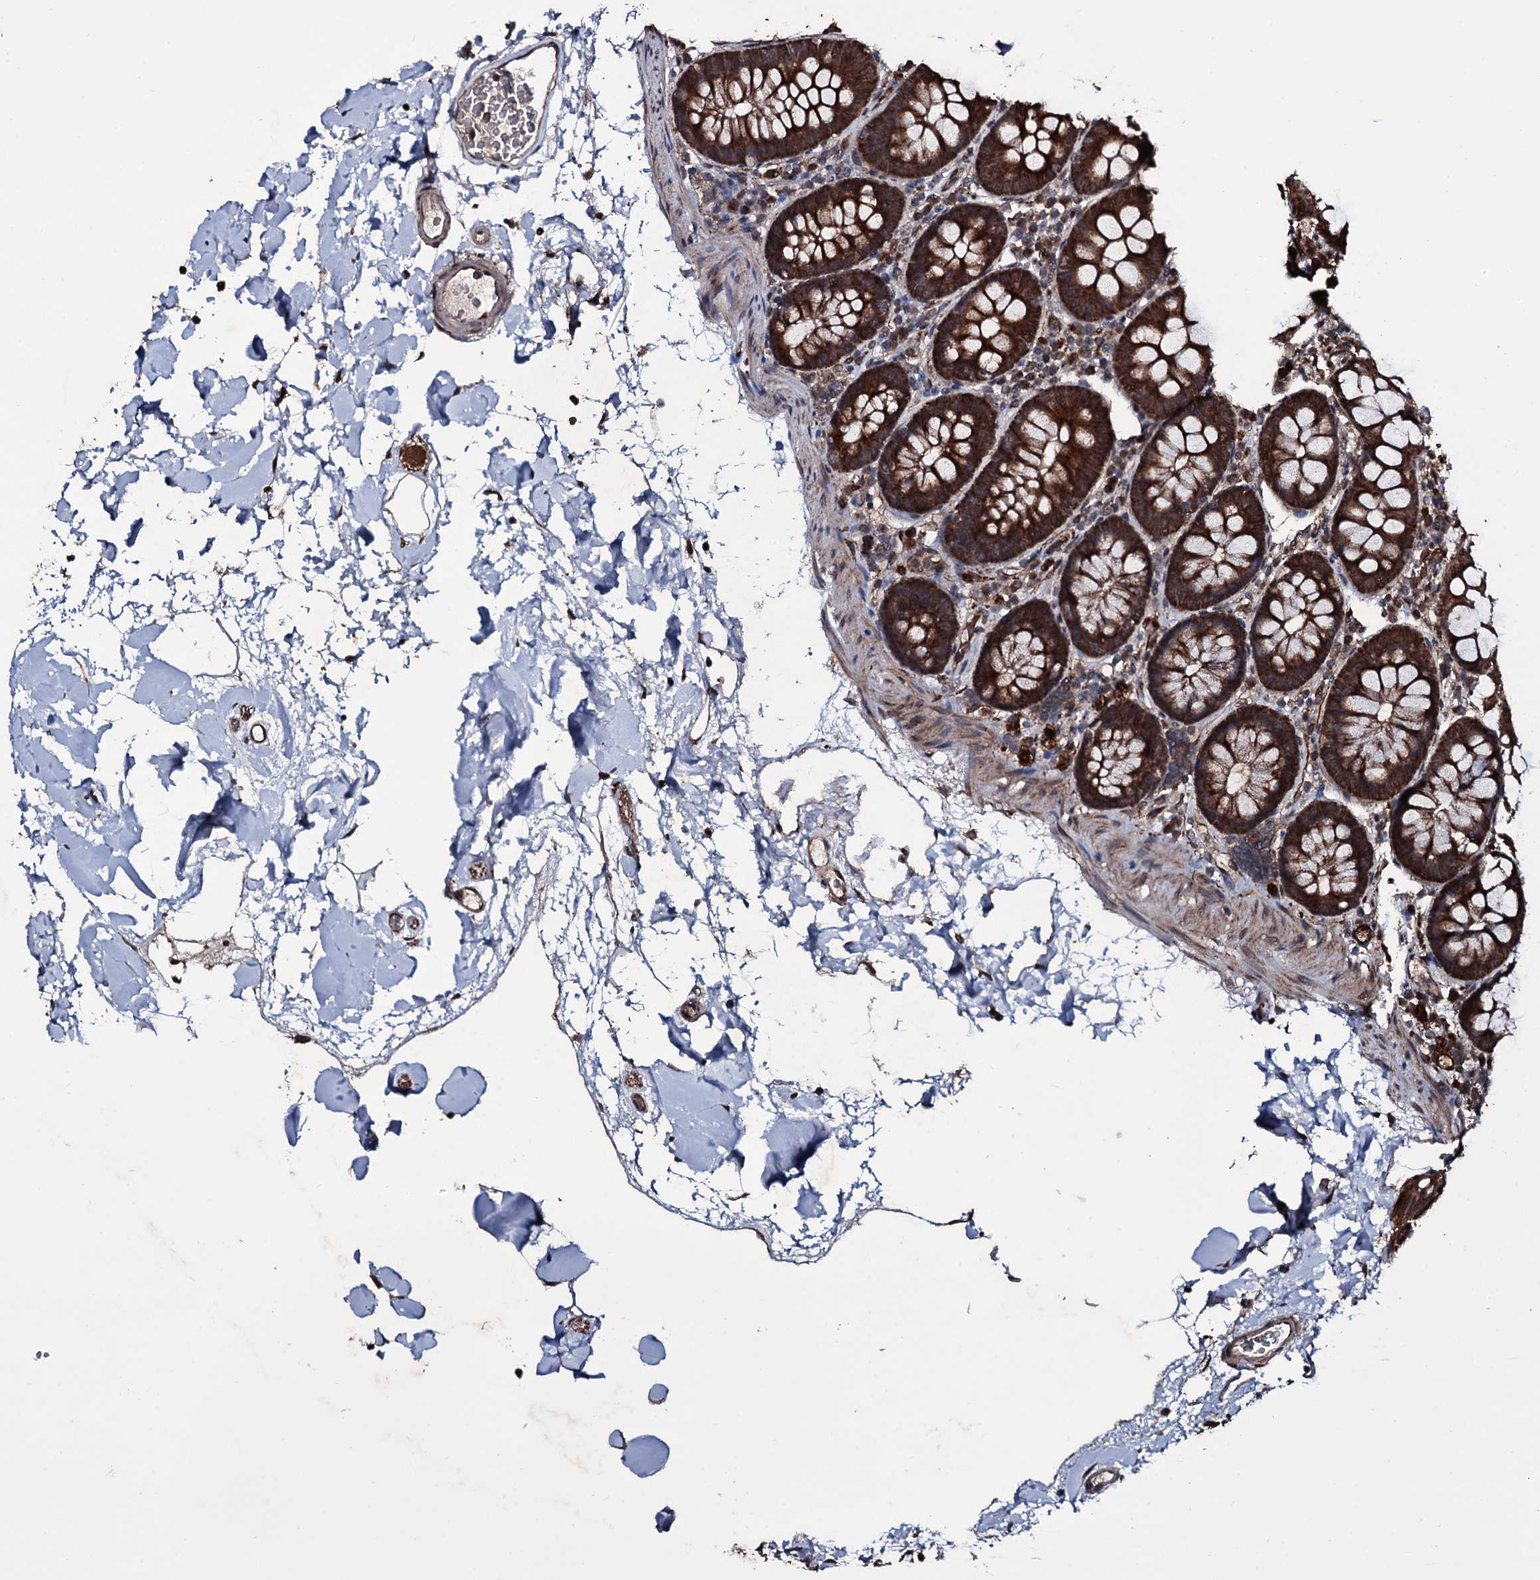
{"staining": {"intensity": "strong", "quantity": ">75%", "location": "cytoplasmic/membranous"}, "tissue": "colon", "cell_type": "Endothelial cells", "image_type": "normal", "snomed": [{"axis": "morphology", "description": "Normal tissue, NOS"}, {"axis": "topography", "description": "Colon"}], "caption": "IHC histopathology image of benign colon stained for a protein (brown), which demonstrates high levels of strong cytoplasmic/membranous staining in about >75% of endothelial cells.", "gene": "MRPS31", "patient": {"sex": "male", "age": 75}}